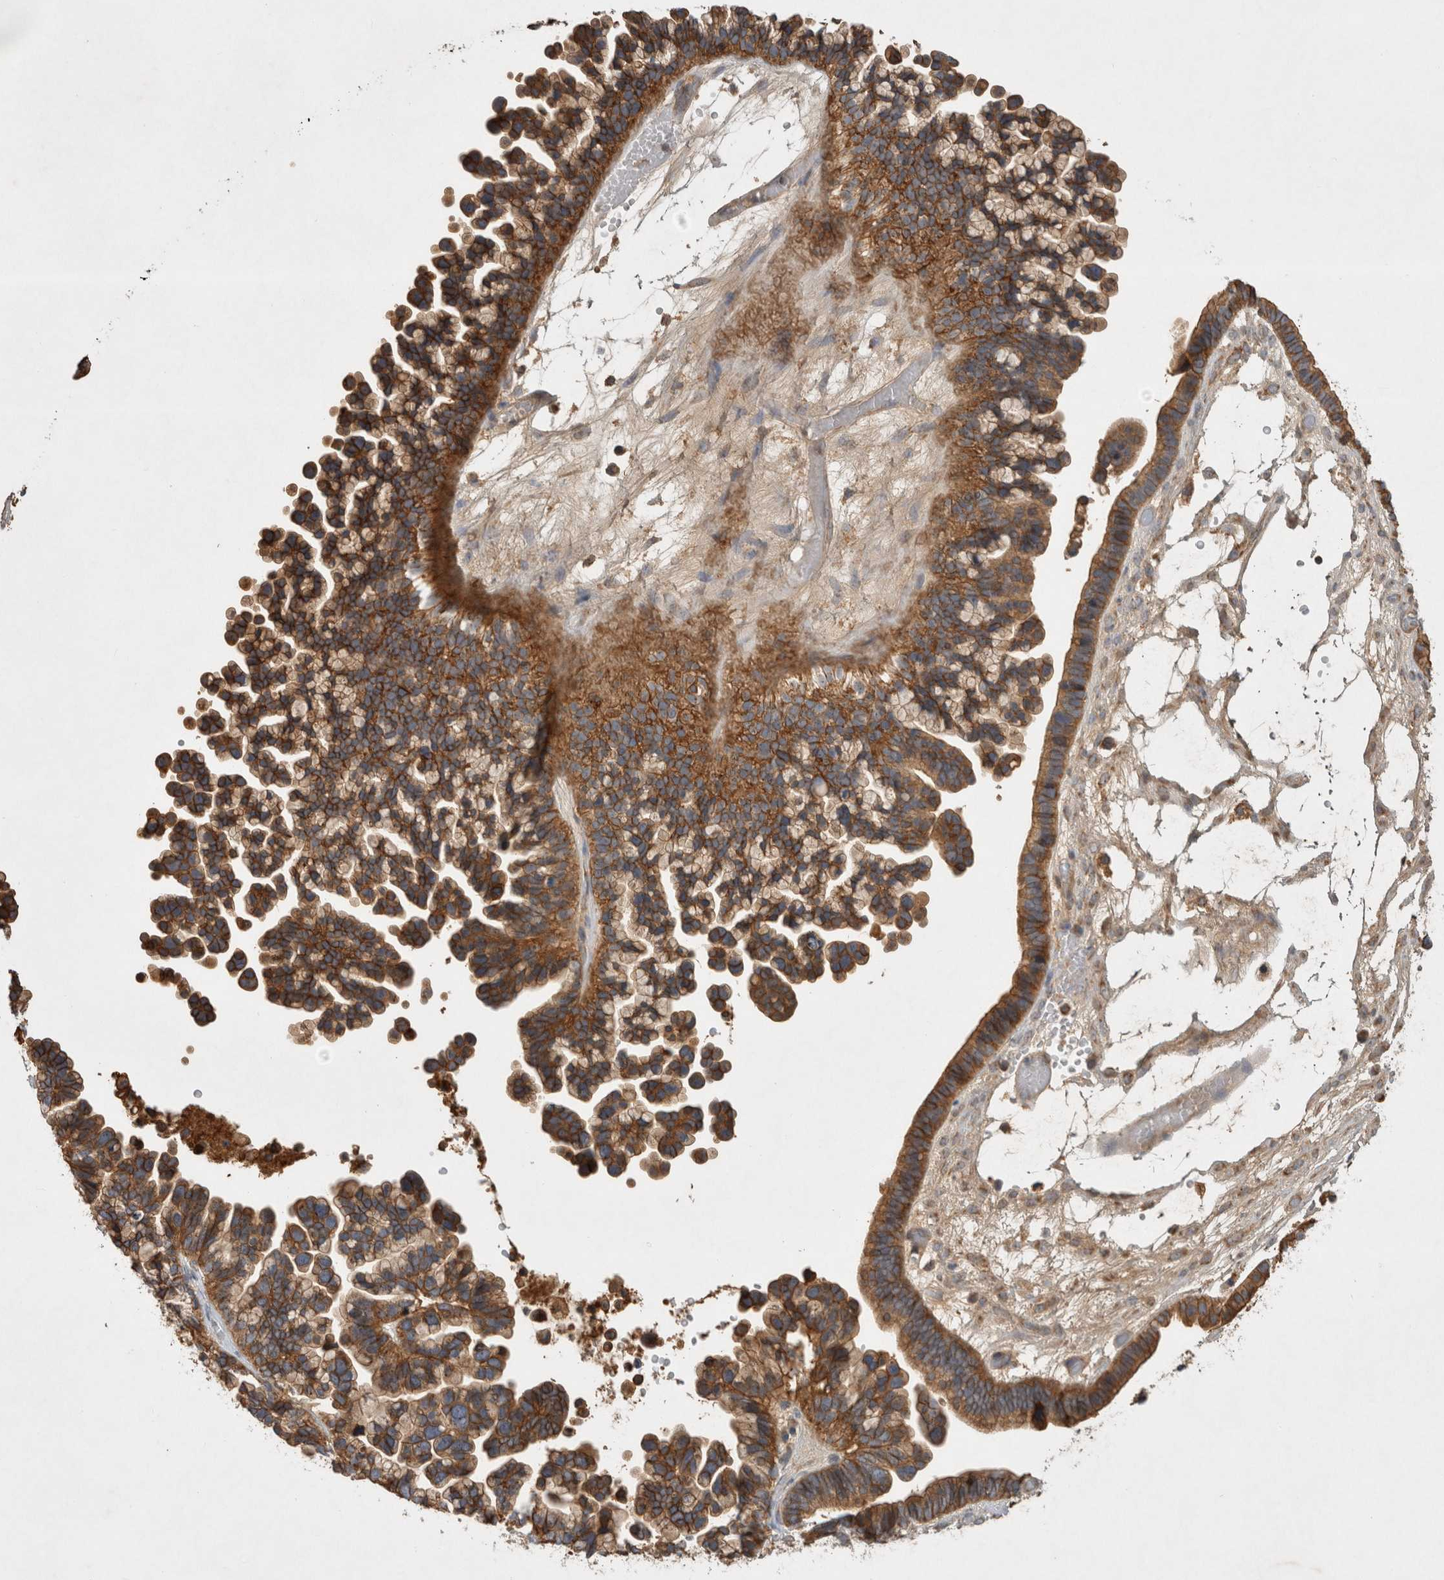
{"staining": {"intensity": "moderate", "quantity": ">75%", "location": "cytoplasmic/membranous"}, "tissue": "ovarian cancer", "cell_type": "Tumor cells", "image_type": "cancer", "snomed": [{"axis": "morphology", "description": "Cystadenocarcinoma, serous, NOS"}, {"axis": "topography", "description": "Ovary"}], "caption": "Tumor cells reveal medium levels of moderate cytoplasmic/membranous expression in approximately >75% of cells in ovarian serous cystadenocarcinoma. Using DAB (brown) and hematoxylin (blue) stains, captured at high magnification using brightfield microscopy.", "gene": "SERAC1", "patient": {"sex": "female", "age": 56}}